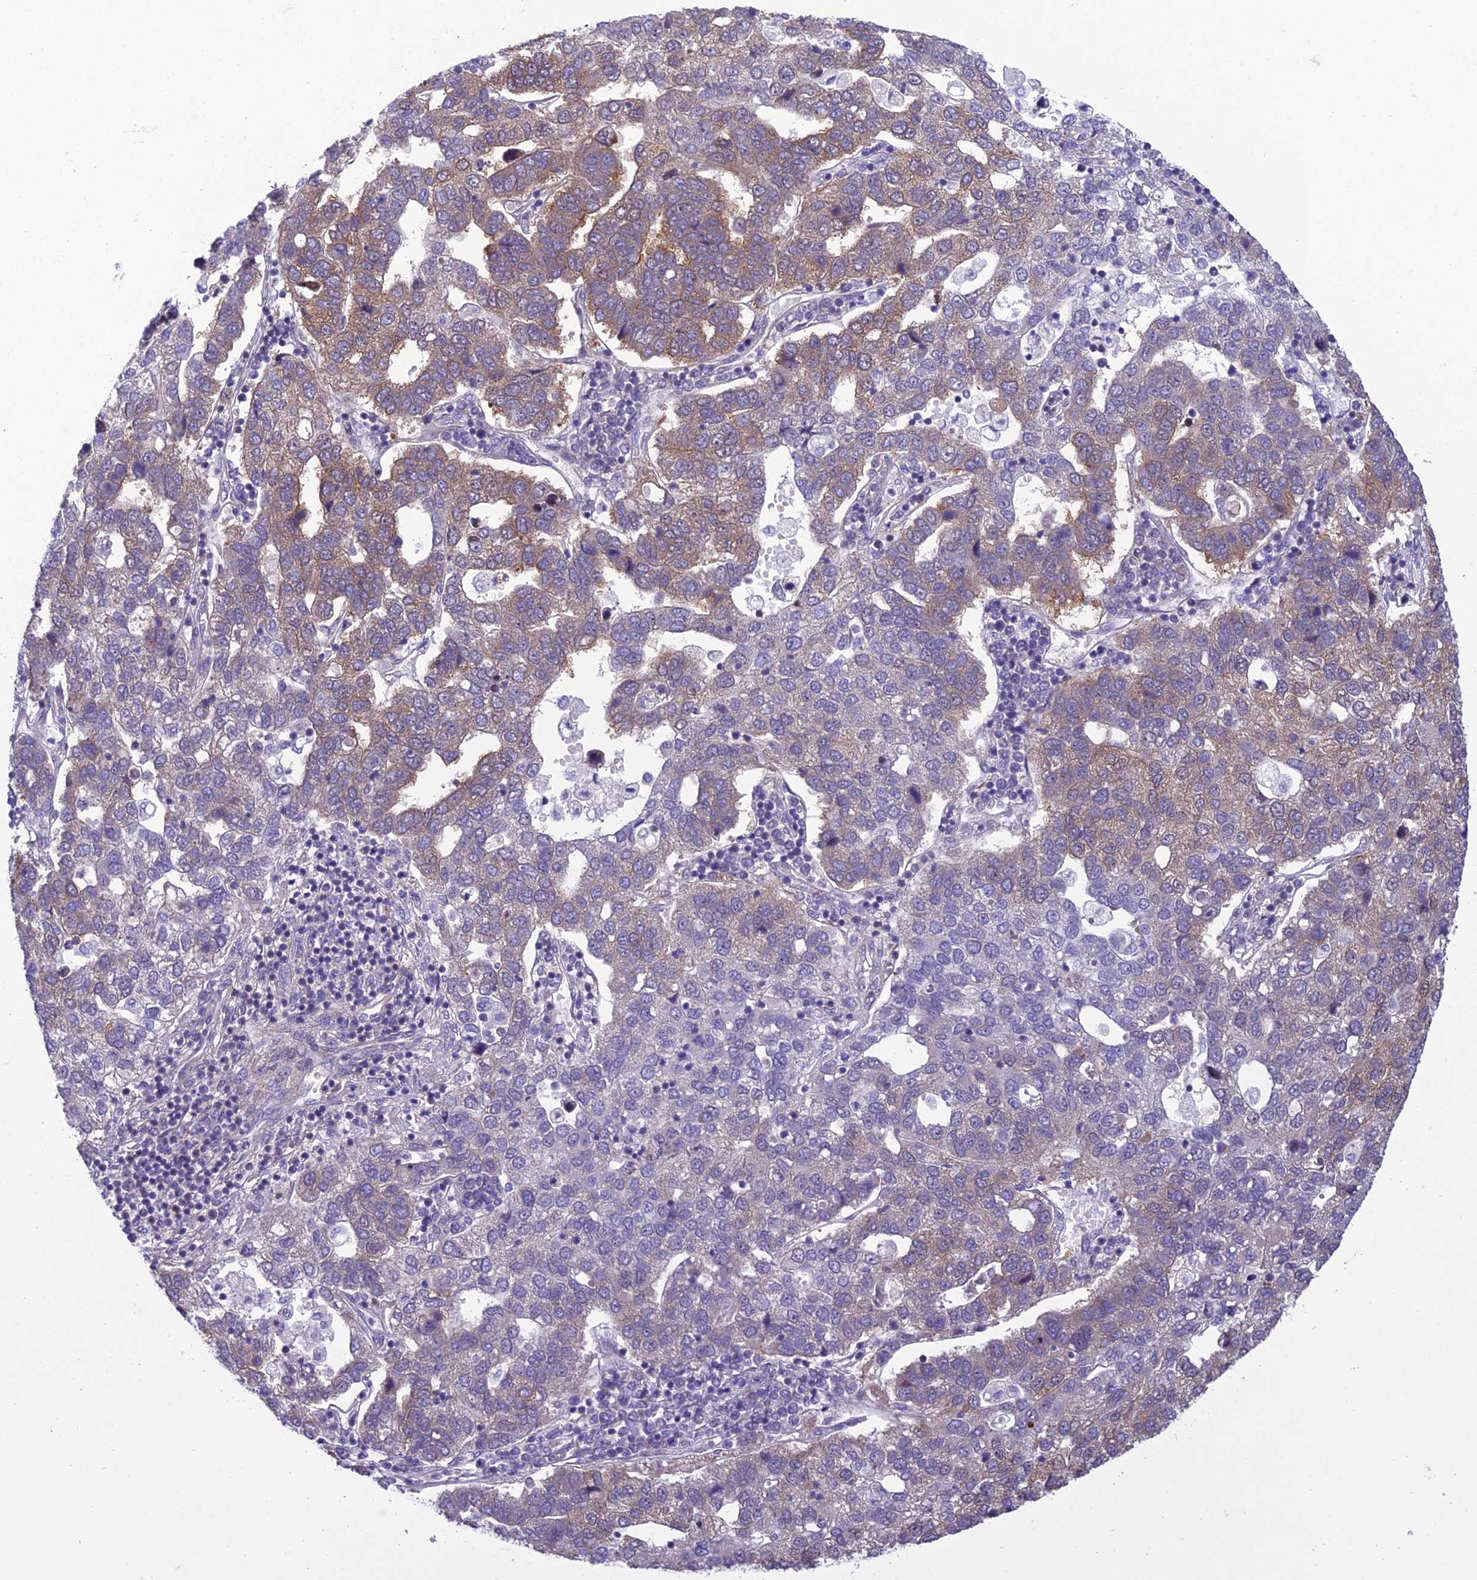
{"staining": {"intensity": "moderate", "quantity": "25%-75%", "location": "cytoplasmic/membranous"}, "tissue": "pancreatic cancer", "cell_type": "Tumor cells", "image_type": "cancer", "snomed": [{"axis": "morphology", "description": "Adenocarcinoma, NOS"}, {"axis": "topography", "description": "Pancreas"}], "caption": "Adenocarcinoma (pancreatic) stained for a protein (brown) shows moderate cytoplasmic/membranous positive staining in about 25%-75% of tumor cells.", "gene": "GAB4", "patient": {"sex": "female", "age": 61}}